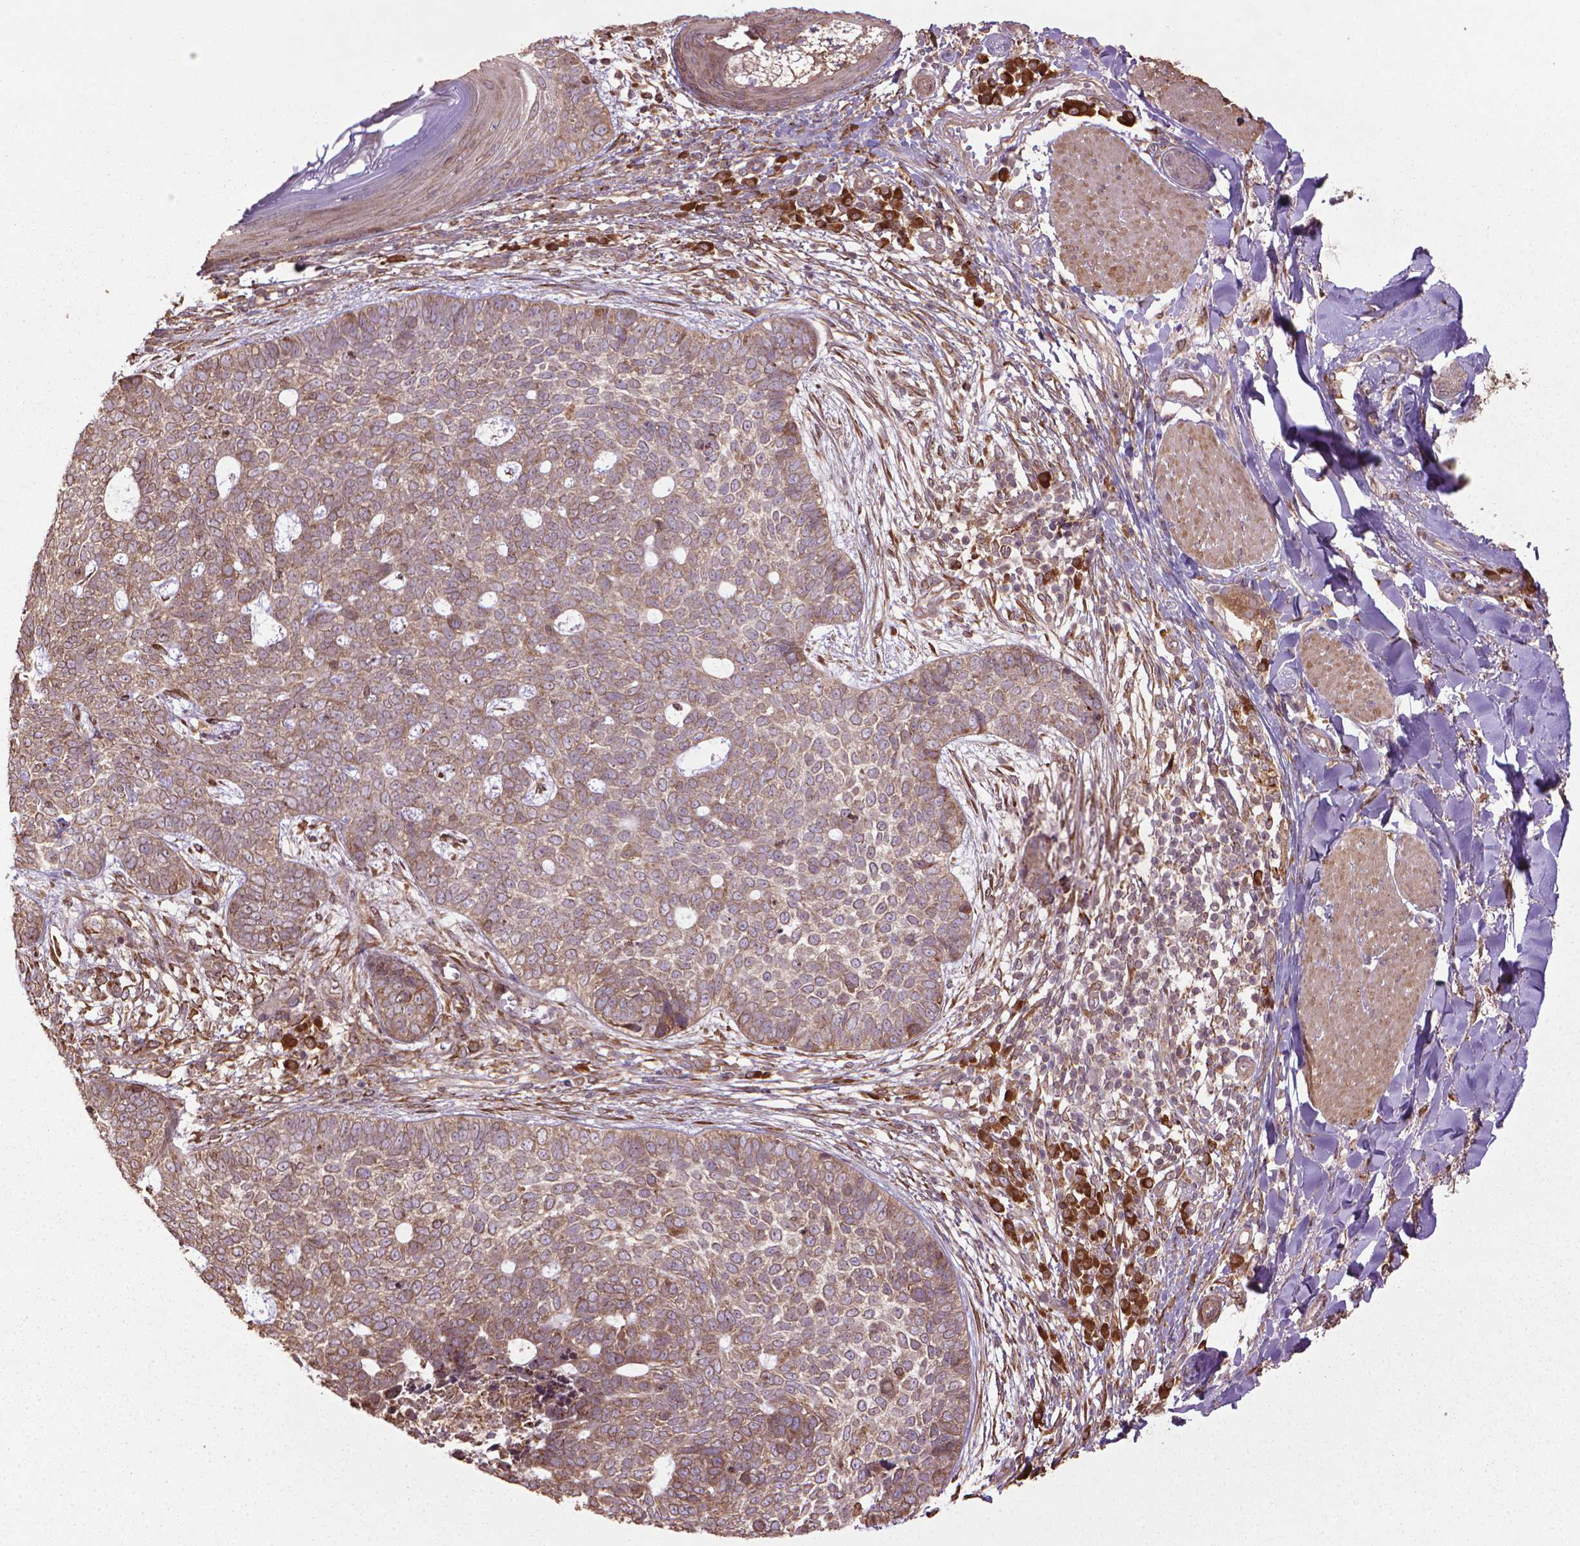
{"staining": {"intensity": "weak", "quantity": ">75%", "location": "cytoplasmic/membranous"}, "tissue": "skin cancer", "cell_type": "Tumor cells", "image_type": "cancer", "snomed": [{"axis": "morphology", "description": "Basal cell carcinoma"}, {"axis": "topography", "description": "Skin"}], "caption": "Weak cytoplasmic/membranous positivity is seen in about >75% of tumor cells in skin cancer (basal cell carcinoma).", "gene": "GAS1", "patient": {"sex": "female", "age": 69}}